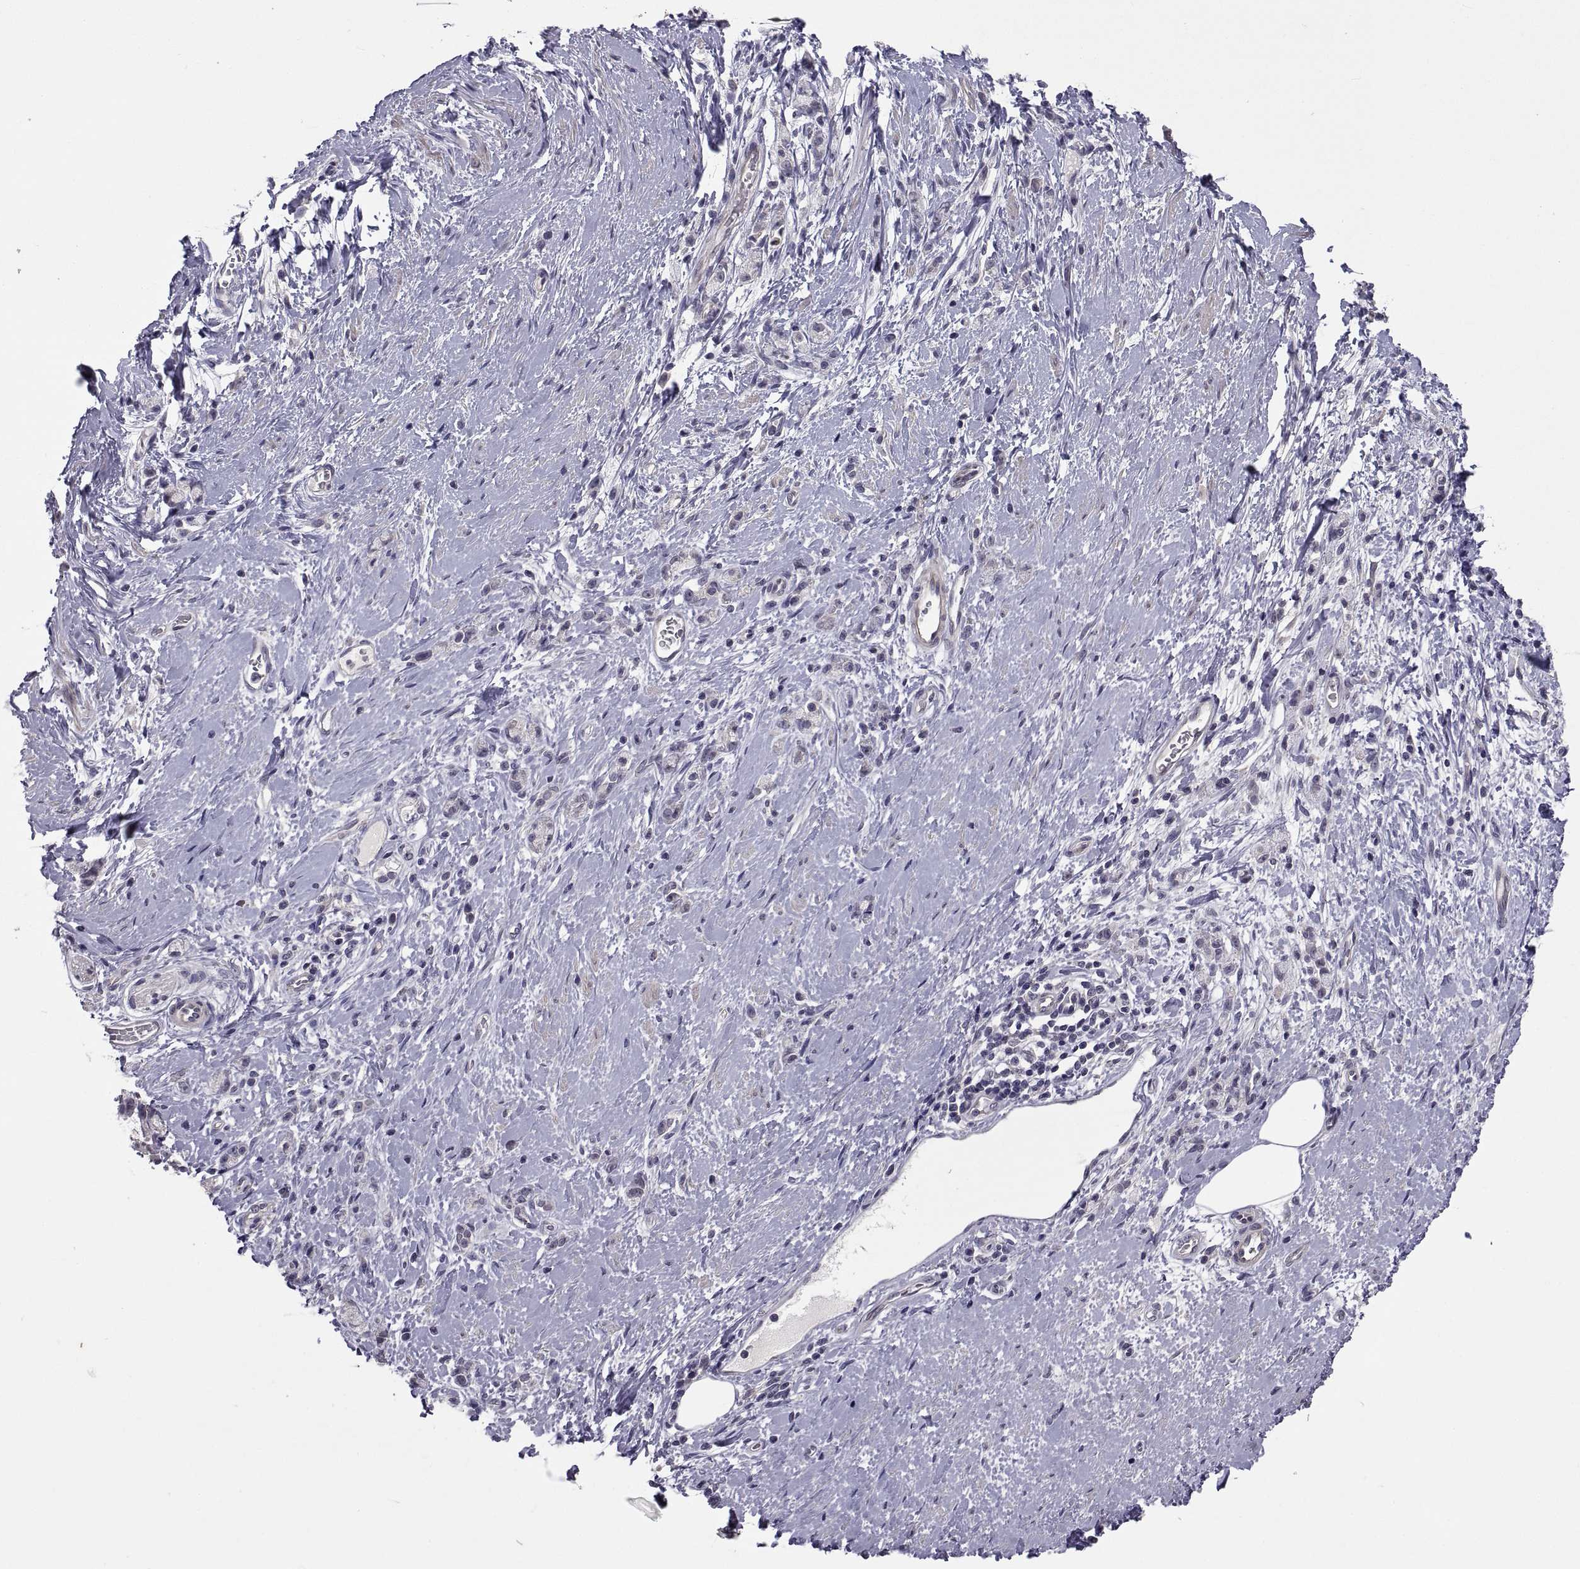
{"staining": {"intensity": "negative", "quantity": "none", "location": "none"}, "tissue": "stomach cancer", "cell_type": "Tumor cells", "image_type": "cancer", "snomed": [{"axis": "morphology", "description": "Adenocarcinoma, NOS"}, {"axis": "topography", "description": "Stomach"}], "caption": "Immunohistochemistry histopathology image of neoplastic tissue: stomach adenocarcinoma stained with DAB demonstrates no significant protein staining in tumor cells.", "gene": "NPTX2", "patient": {"sex": "male", "age": 58}}